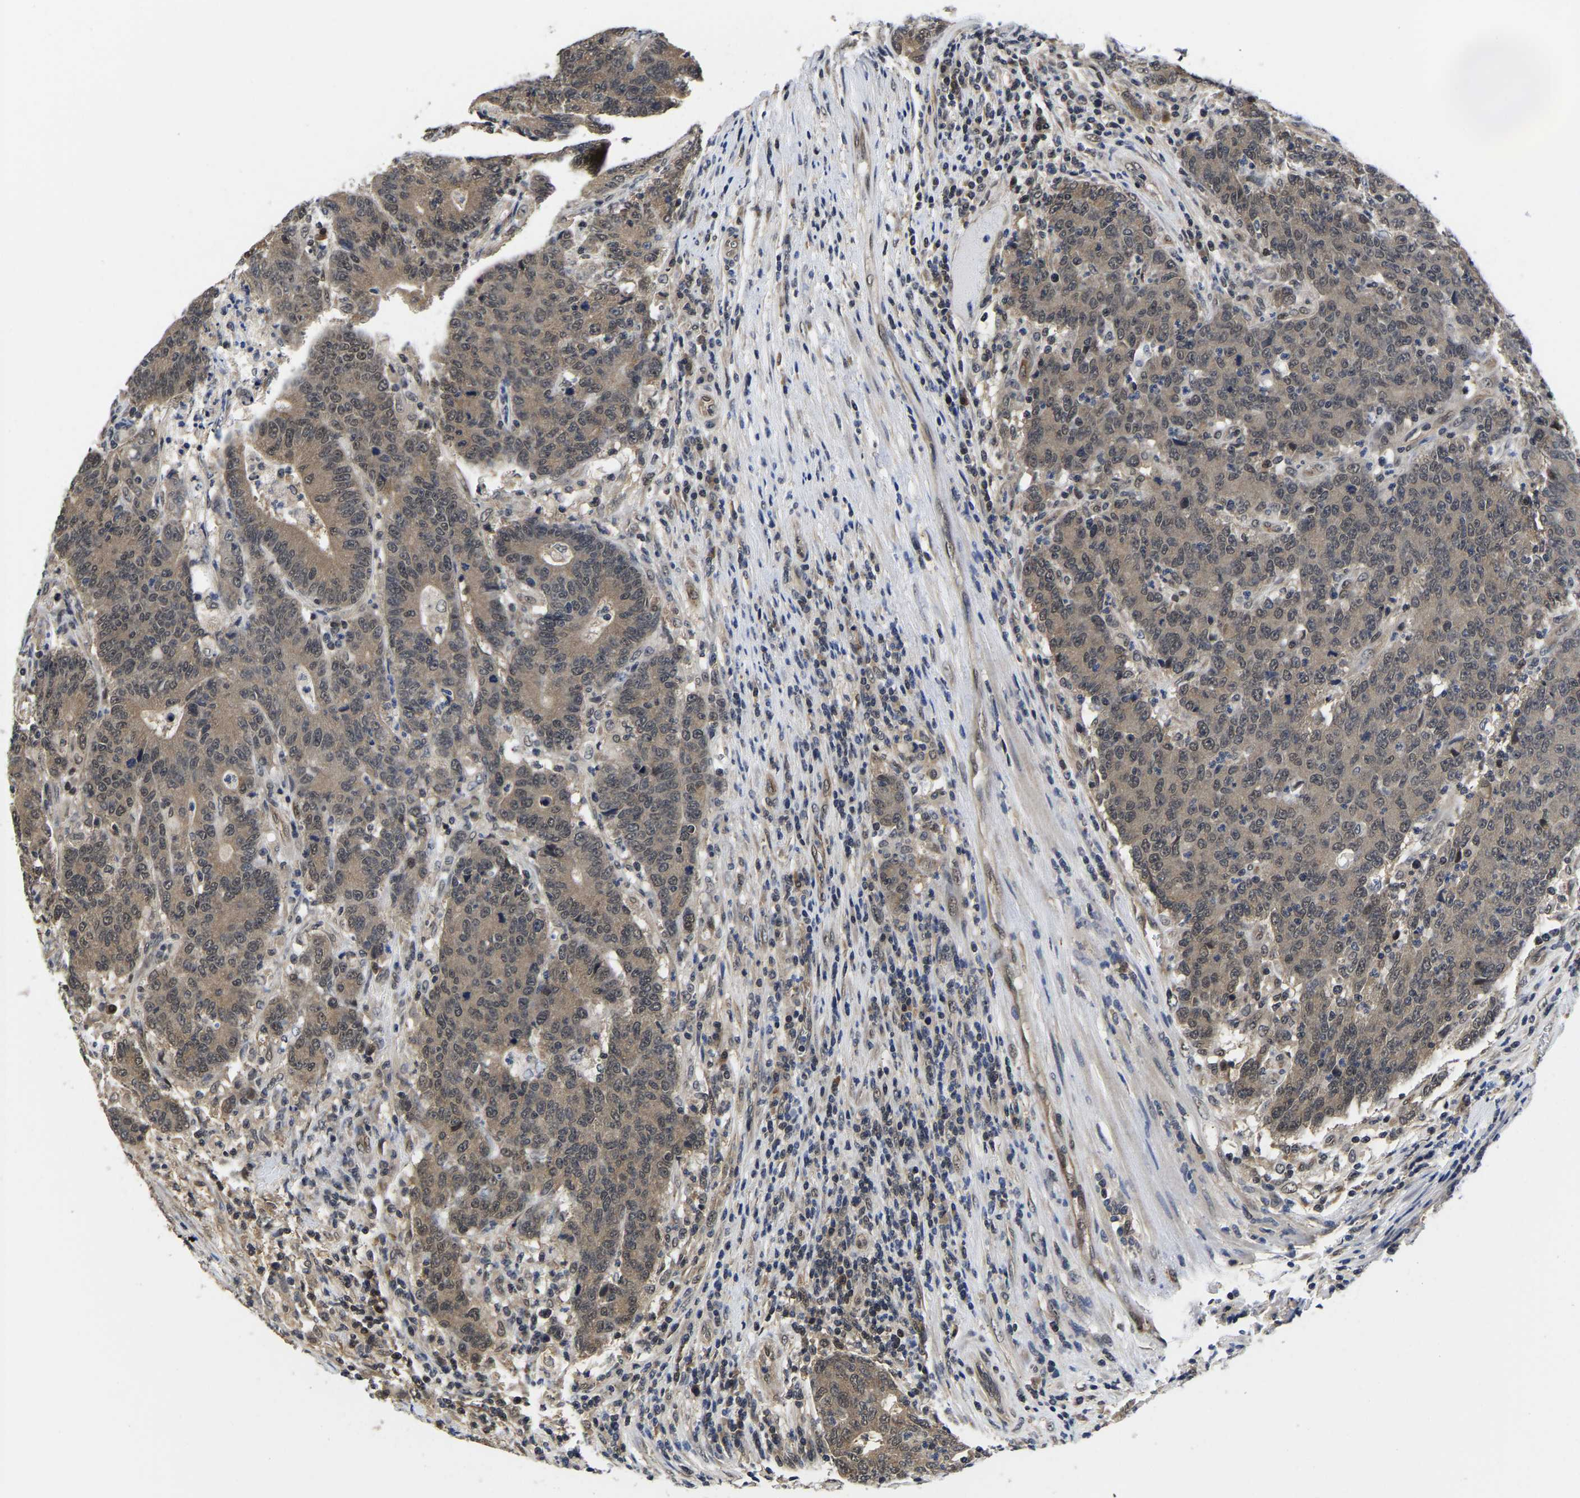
{"staining": {"intensity": "moderate", "quantity": ">75%", "location": "cytoplasmic/membranous,nuclear"}, "tissue": "colorectal cancer", "cell_type": "Tumor cells", "image_type": "cancer", "snomed": [{"axis": "morphology", "description": "Normal tissue, NOS"}, {"axis": "morphology", "description": "Adenocarcinoma, NOS"}, {"axis": "topography", "description": "Colon"}], "caption": "Colorectal adenocarcinoma tissue shows moderate cytoplasmic/membranous and nuclear staining in about >75% of tumor cells, visualized by immunohistochemistry.", "gene": "MCOLN2", "patient": {"sex": "female", "age": 75}}